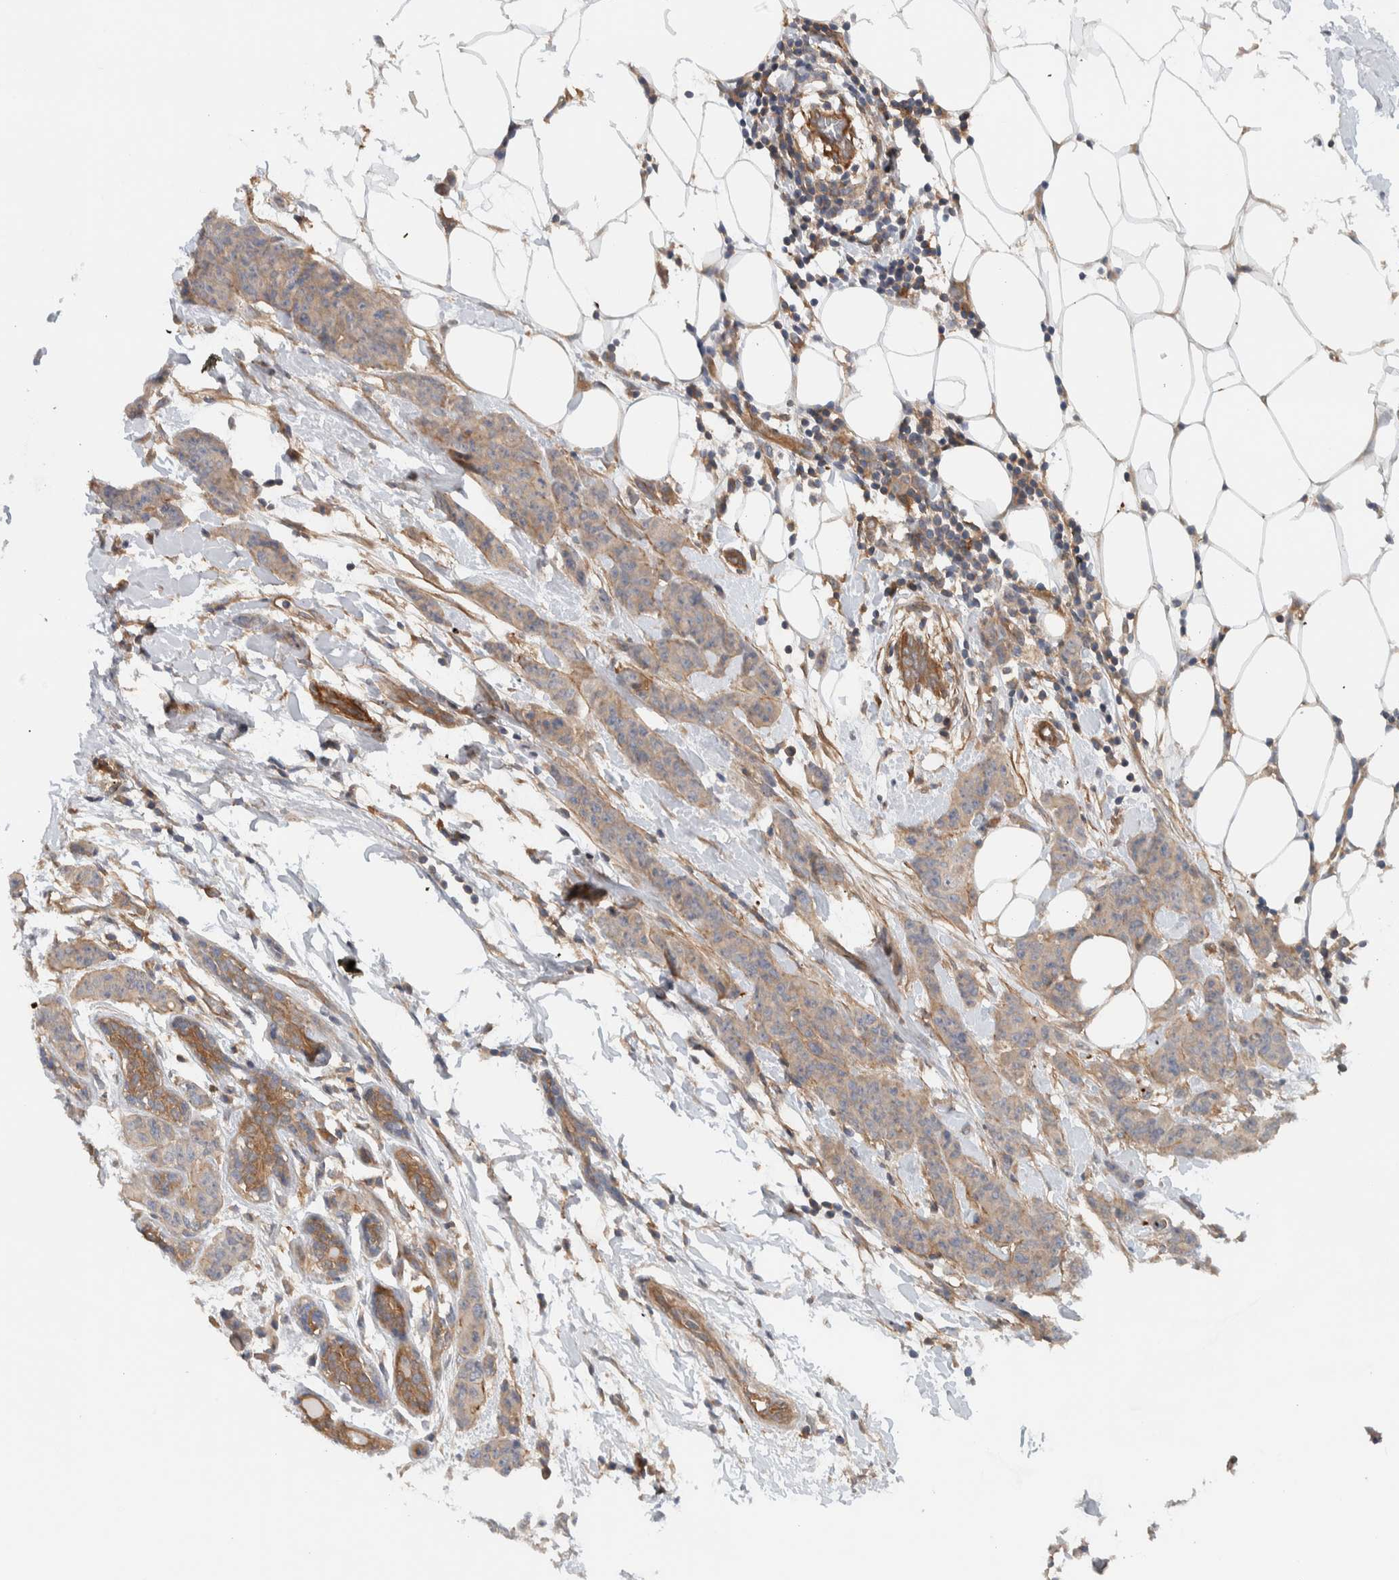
{"staining": {"intensity": "weak", "quantity": ">75%", "location": "cytoplasmic/membranous"}, "tissue": "breast cancer", "cell_type": "Tumor cells", "image_type": "cancer", "snomed": [{"axis": "morphology", "description": "Normal tissue, NOS"}, {"axis": "morphology", "description": "Duct carcinoma"}, {"axis": "topography", "description": "Breast"}], "caption": "This is a histology image of IHC staining of breast cancer, which shows weak expression in the cytoplasmic/membranous of tumor cells.", "gene": "MPRIP", "patient": {"sex": "female", "age": 40}}